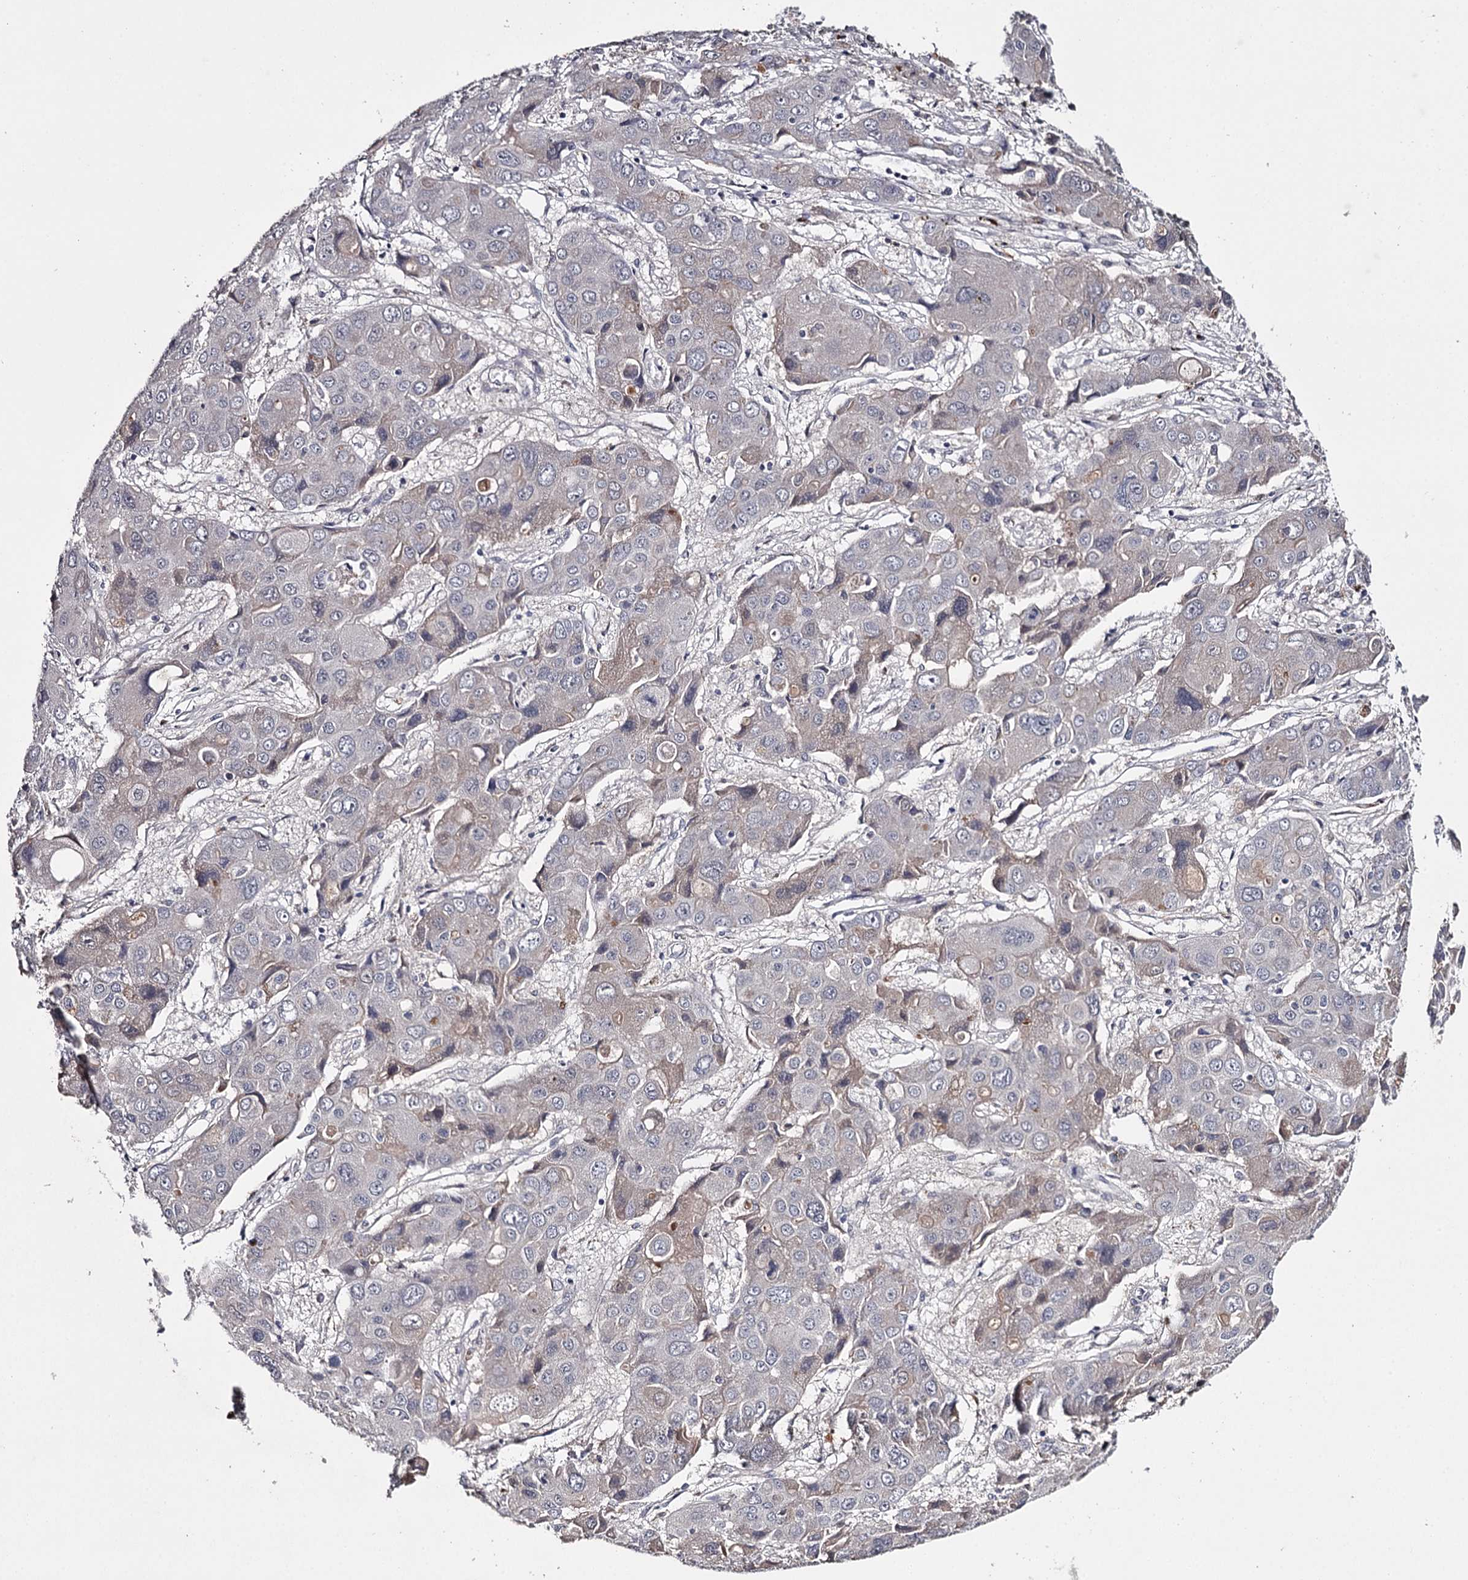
{"staining": {"intensity": "weak", "quantity": "<25%", "location": "cytoplasmic/membranous"}, "tissue": "liver cancer", "cell_type": "Tumor cells", "image_type": "cancer", "snomed": [{"axis": "morphology", "description": "Cholangiocarcinoma"}, {"axis": "topography", "description": "Liver"}], "caption": "Immunohistochemistry of liver cancer shows no positivity in tumor cells.", "gene": "FDXACB1", "patient": {"sex": "male", "age": 67}}